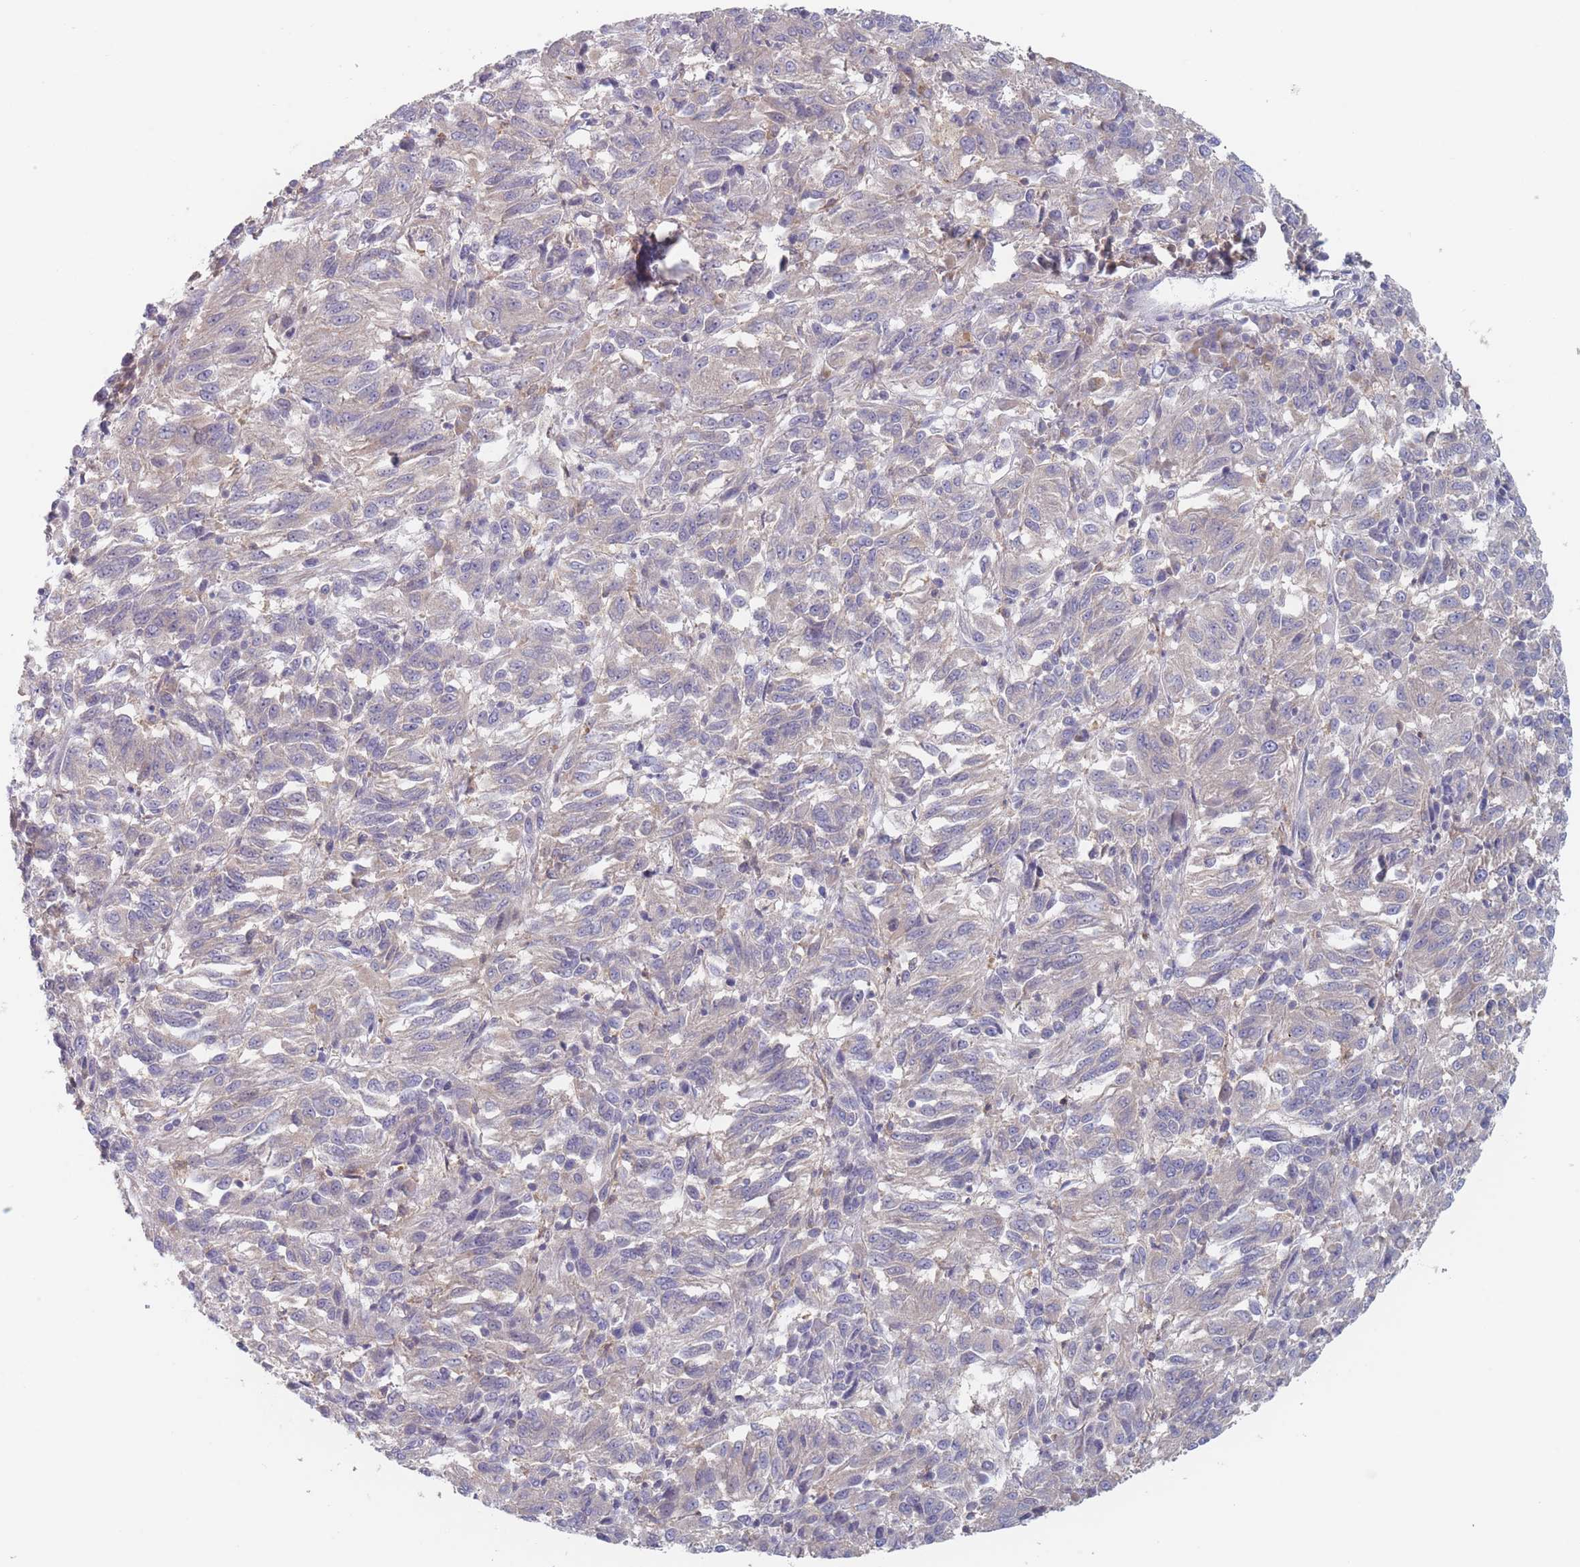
{"staining": {"intensity": "negative", "quantity": "none", "location": "none"}, "tissue": "melanoma", "cell_type": "Tumor cells", "image_type": "cancer", "snomed": [{"axis": "morphology", "description": "Malignant melanoma, Metastatic site"}, {"axis": "topography", "description": "Lung"}], "caption": "This is a micrograph of immunohistochemistry (IHC) staining of malignant melanoma (metastatic site), which shows no positivity in tumor cells.", "gene": "EFCC1", "patient": {"sex": "male", "age": 64}}